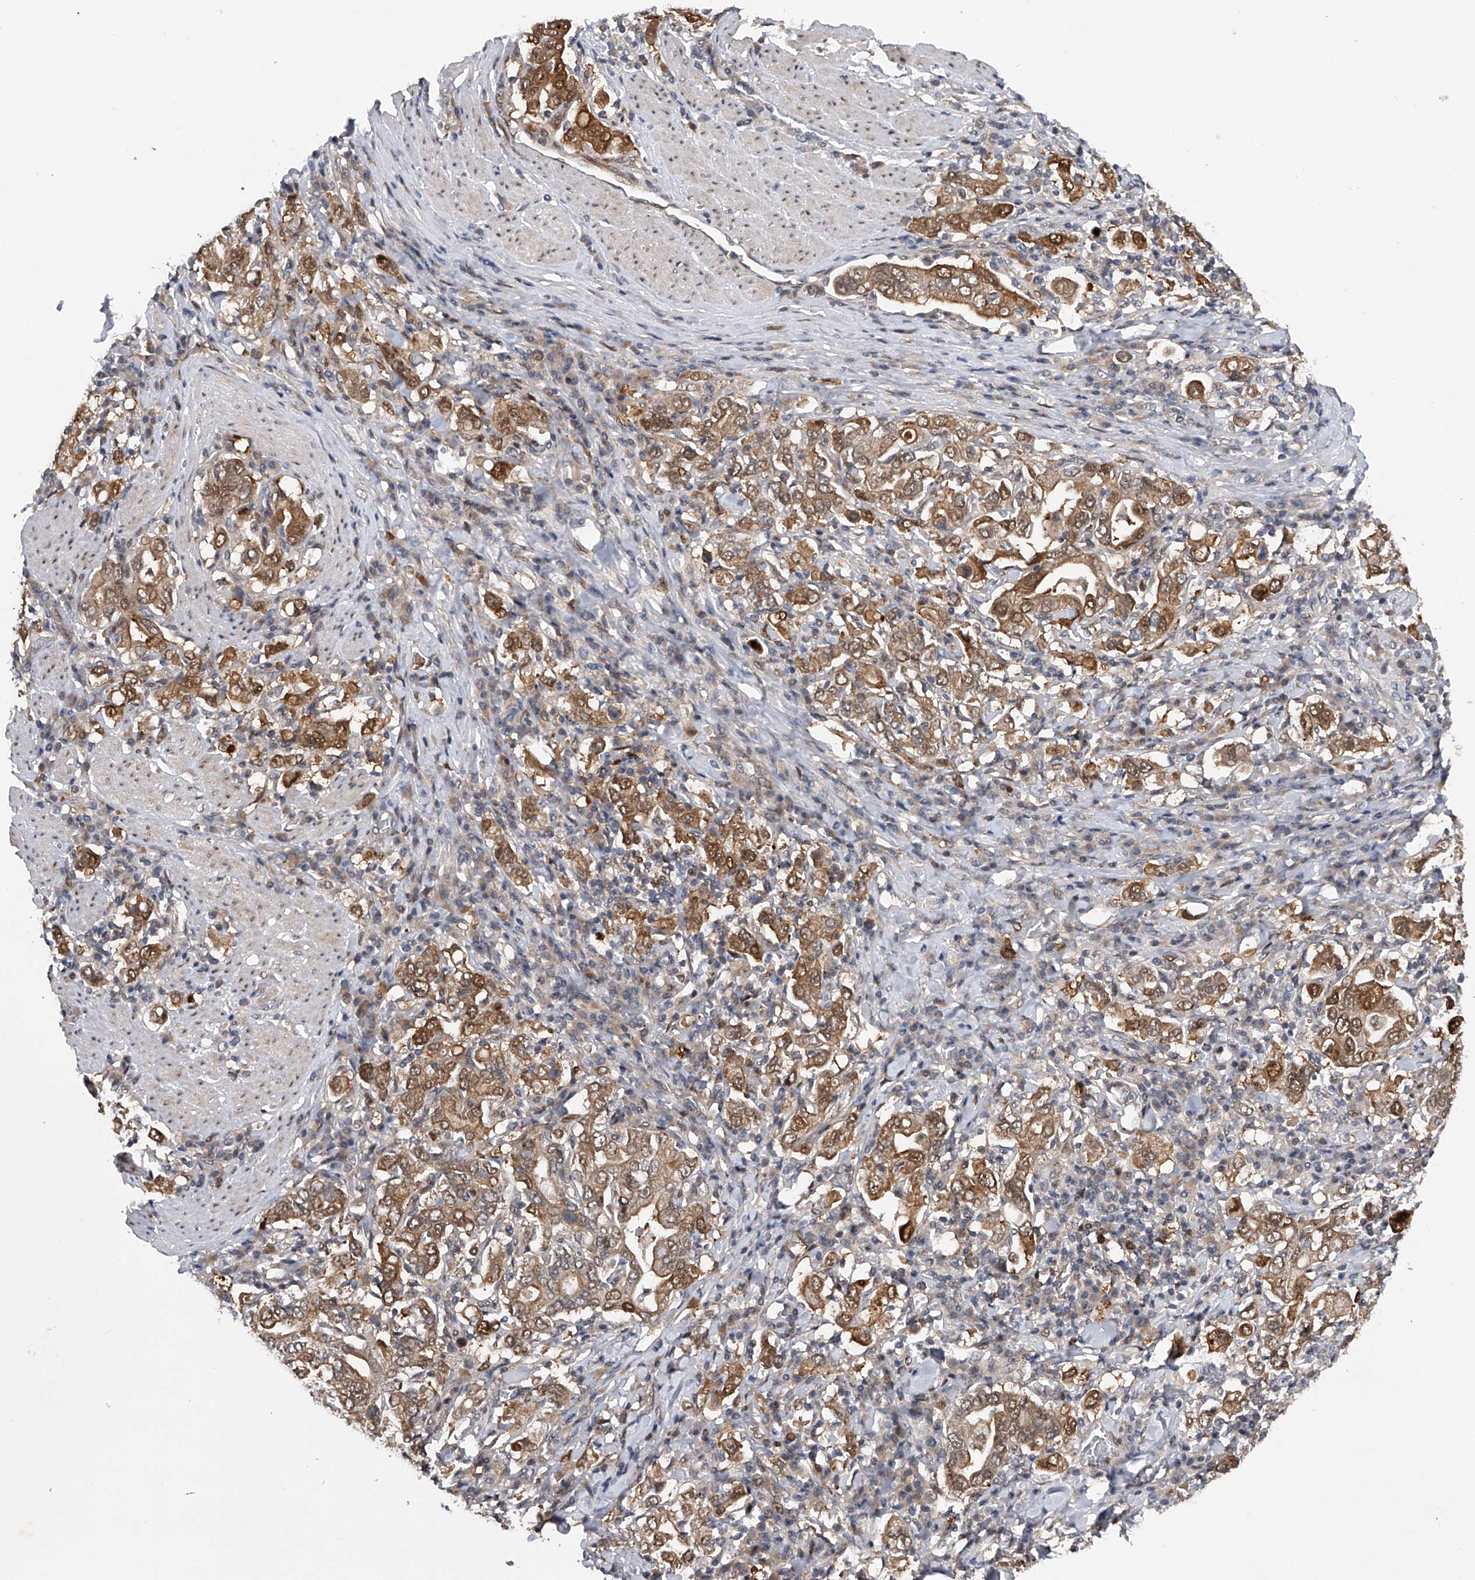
{"staining": {"intensity": "moderate", "quantity": ">75%", "location": "cytoplasmic/membranous,nuclear"}, "tissue": "stomach cancer", "cell_type": "Tumor cells", "image_type": "cancer", "snomed": [{"axis": "morphology", "description": "Adenocarcinoma, NOS"}, {"axis": "topography", "description": "Stomach, upper"}], "caption": "A brown stain highlights moderate cytoplasmic/membranous and nuclear positivity of a protein in stomach cancer tumor cells.", "gene": "RWDD2A", "patient": {"sex": "male", "age": 62}}